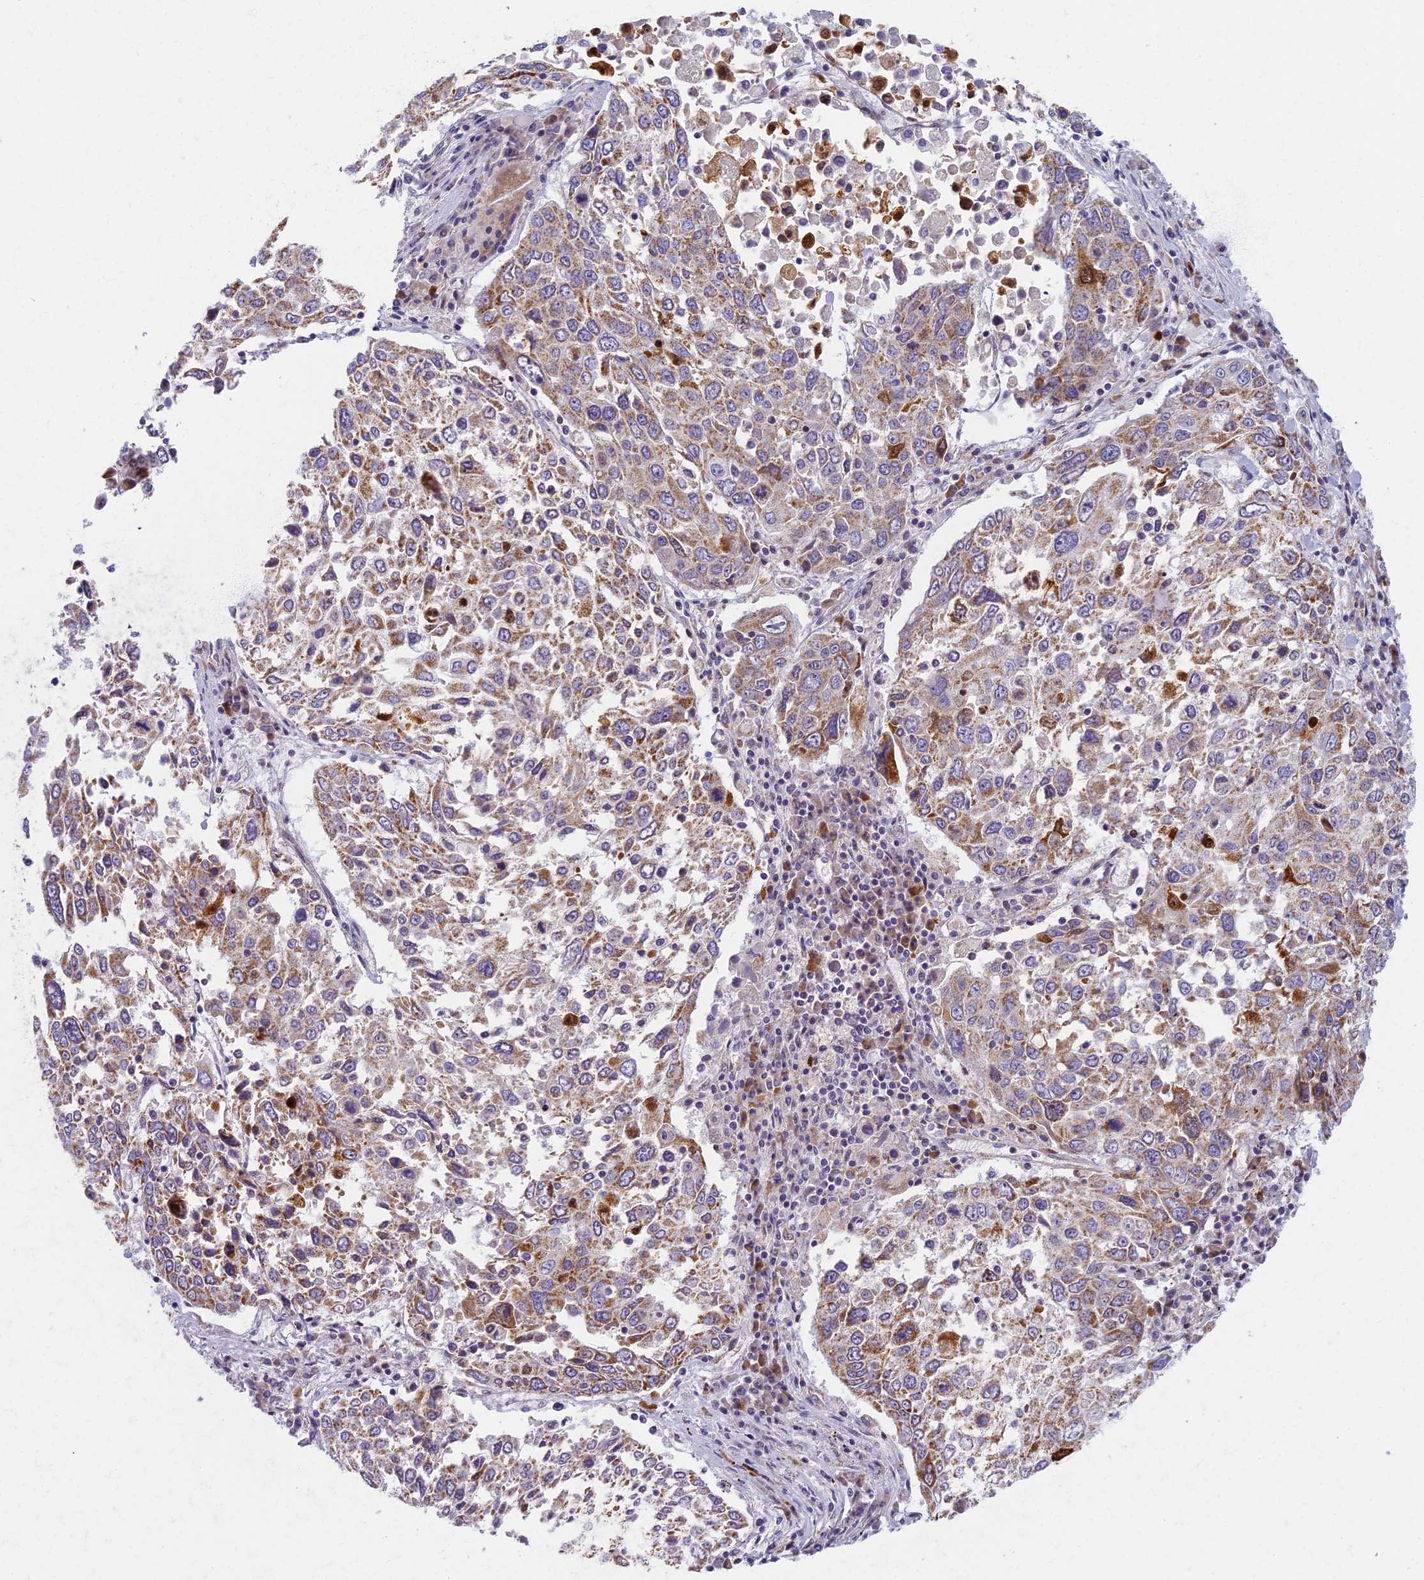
{"staining": {"intensity": "moderate", "quantity": "<25%", "location": "cytoplasmic/membranous"}, "tissue": "lung cancer", "cell_type": "Tumor cells", "image_type": "cancer", "snomed": [{"axis": "morphology", "description": "Squamous cell carcinoma, NOS"}, {"axis": "topography", "description": "Lung"}], "caption": "Immunohistochemical staining of squamous cell carcinoma (lung) shows low levels of moderate cytoplasmic/membranous protein positivity in approximately <25% of tumor cells.", "gene": "MRPS25", "patient": {"sex": "male", "age": 65}}